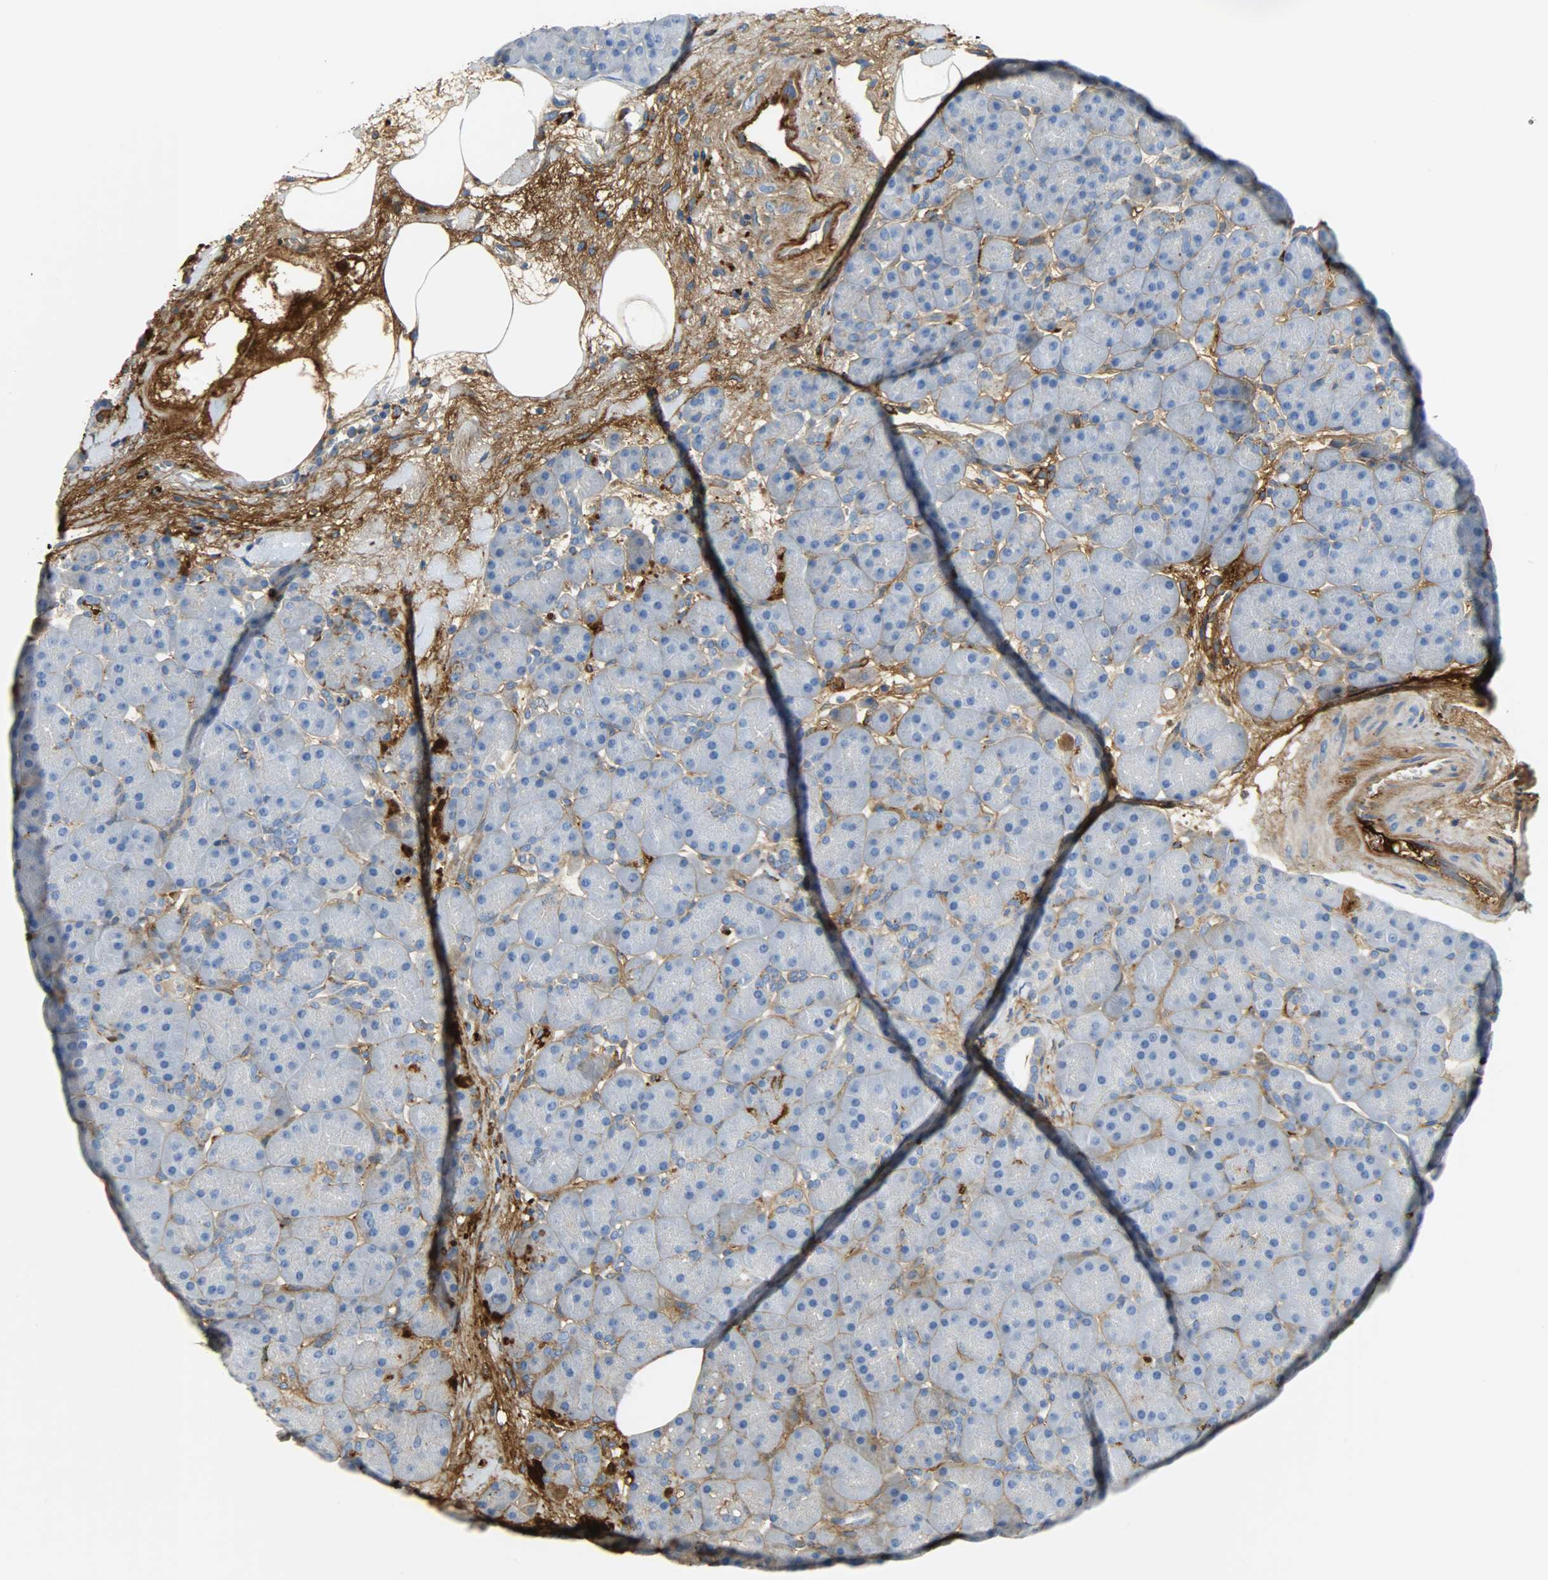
{"staining": {"intensity": "negative", "quantity": "none", "location": "none"}, "tissue": "pancreas", "cell_type": "Exocrine glandular cells", "image_type": "normal", "snomed": [{"axis": "morphology", "description": "Normal tissue, NOS"}, {"axis": "topography", "description": "Pancreas"}], "caption": "The image shows no significant positivity in exocrine glandular cells of pancreas. (DAB IHC, high magnification).", "gene": "CRP", "patient": {"sex": "male", "age": 66}}